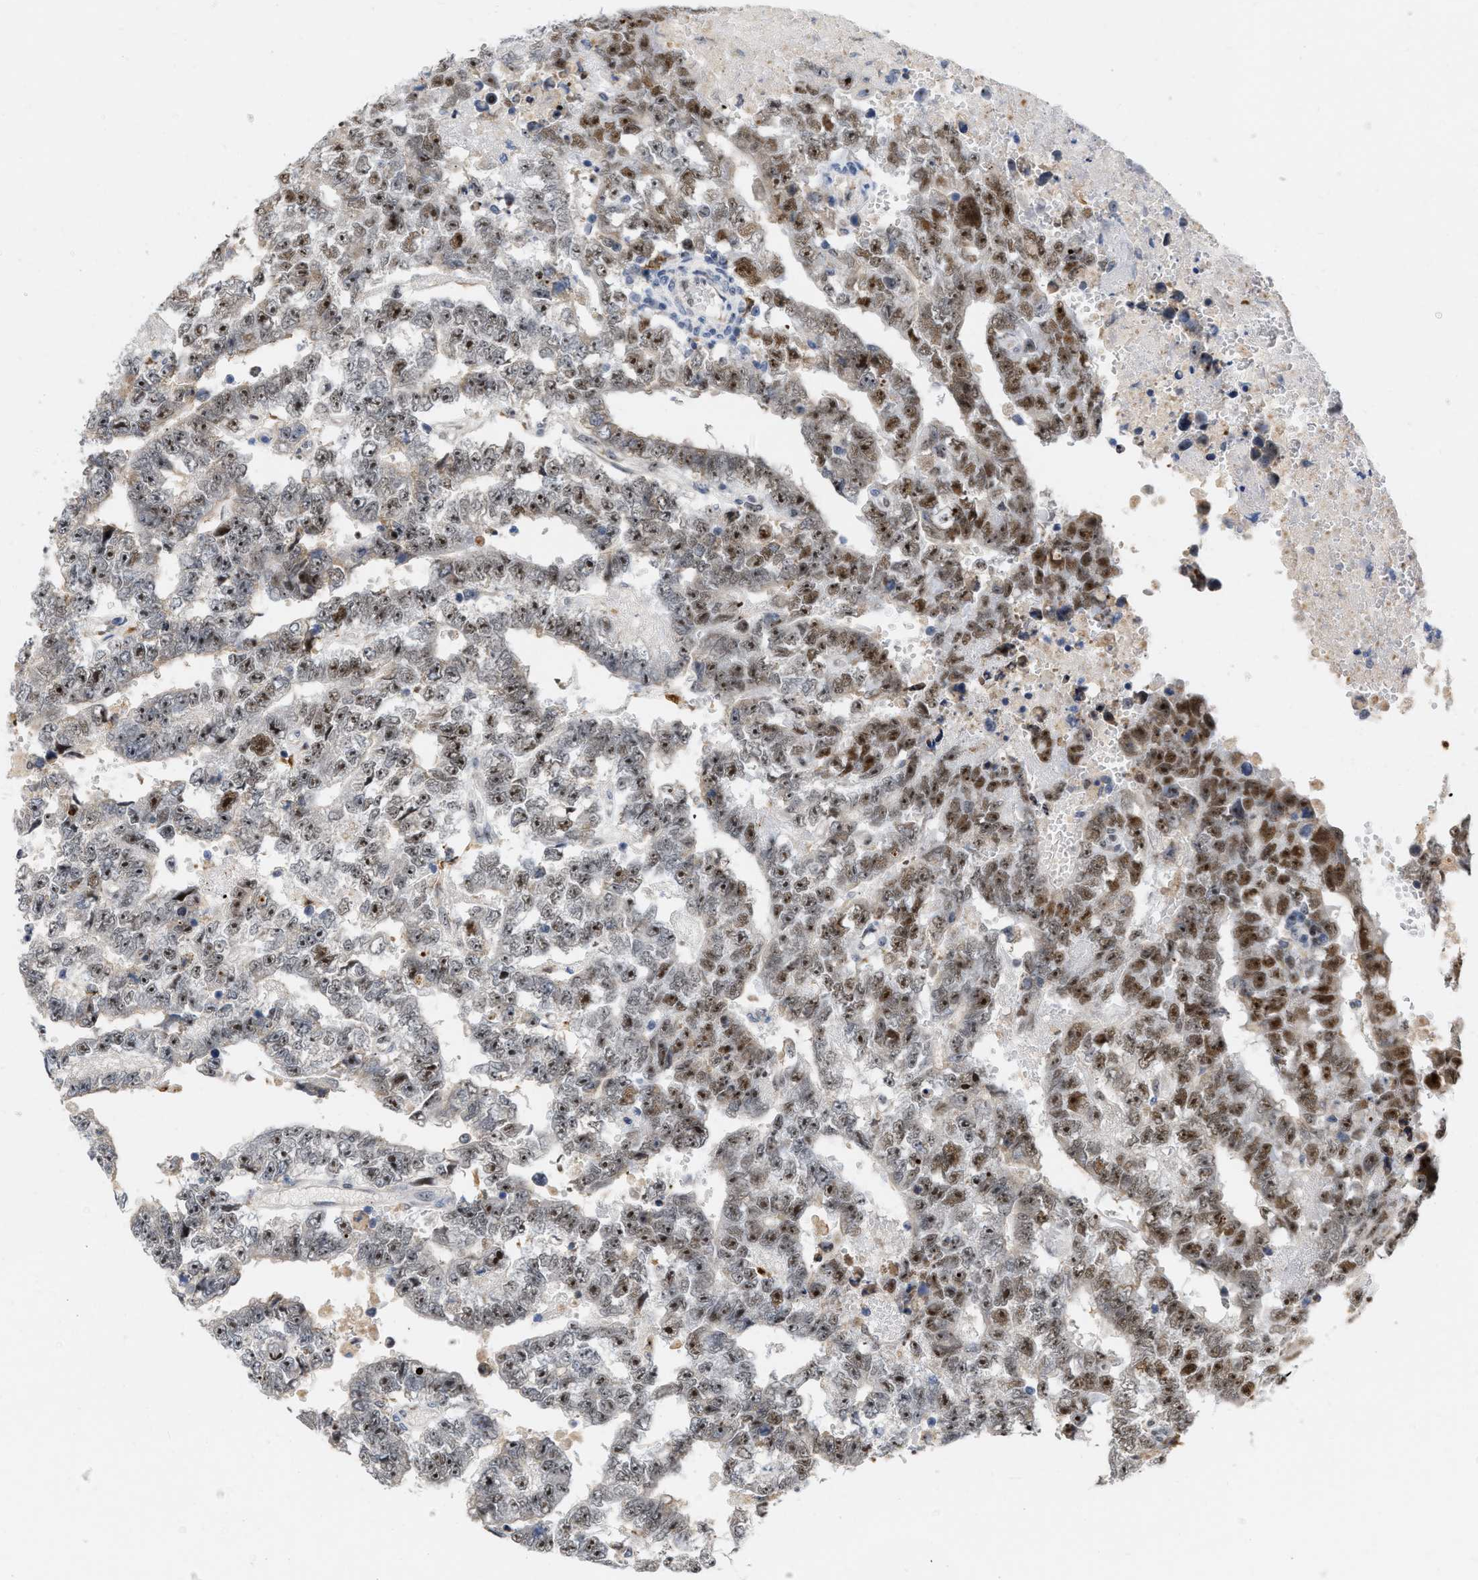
{"staining": {"intensity": "strong", "quantity": "25%-75%", "location": "nuclear"}, "tissue": "testis cancer", "cell_type": "Tumor cells", "image_type": "cancer", "snomed": [{"axis": "morphology", "description": "Carcinoma, Embryonal, NOS"}, {"axis": "topography", "description": "Testis"}], "caption": "This micrograph reveals IHC staining of testis cancer, with high strong nuclear expression in about 25%-75% of tumor cells.", "gene": "ELAC2", "patient": {"sex": "male", "age": 25}}